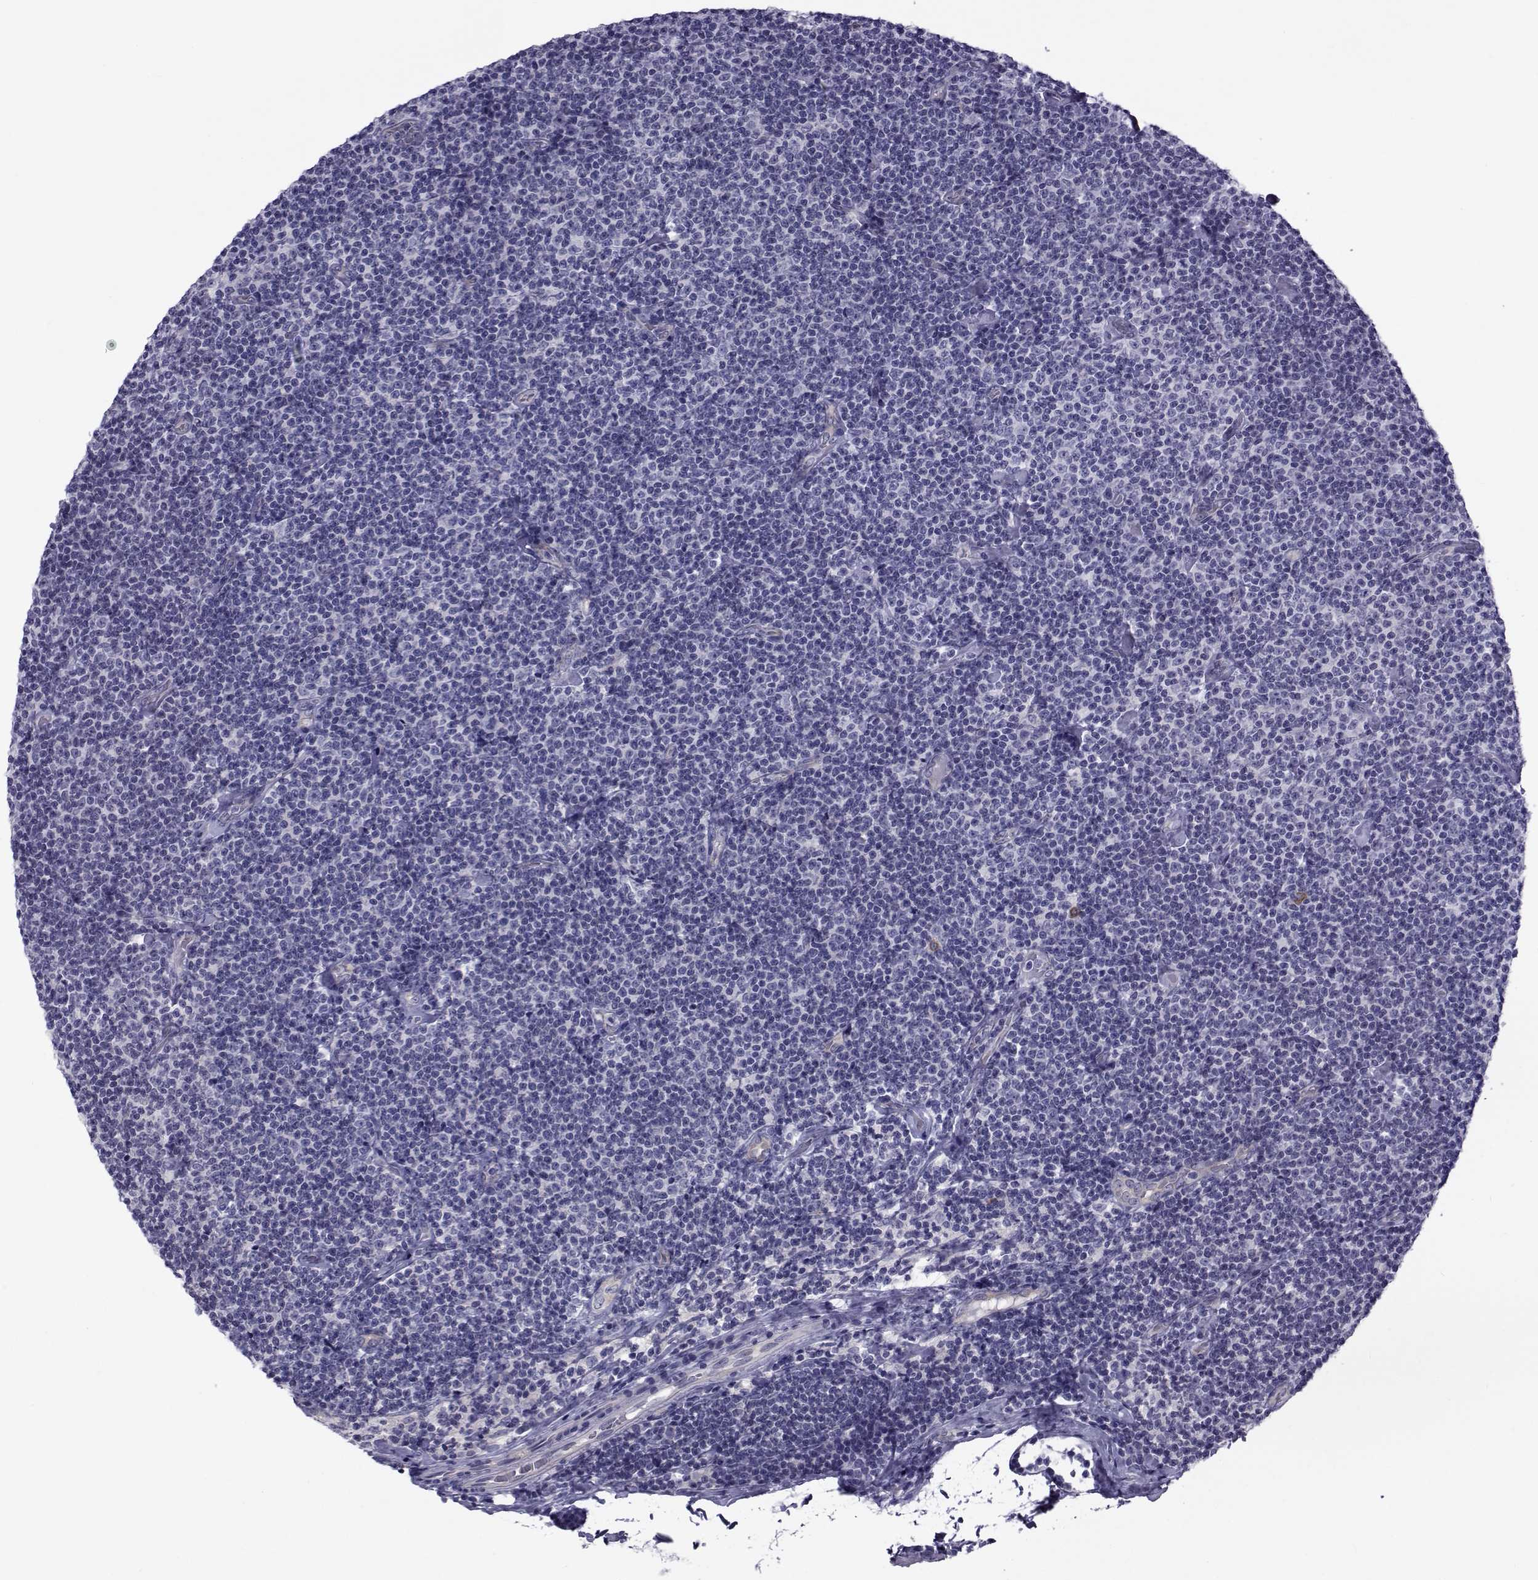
{"staining": {"intensity": "negative", "quantity": "none", "location": "none"}, "tissue": "lymphoma", "cell_type": "Tumor cells", "image_type": "cancer", "snomed": [{"axis": "morphology", "description": "Malignant lymphoma, non-Hodgkin's type, Low grade"}, {"axis": "topography", "description": "Lymph node"}], "caption": "DAB immunohistochemical staining of lymphoma displays no significant staining in tumor cells.", "gene": "COL22A1", "patient": {"sex": "male", "age": 81}}